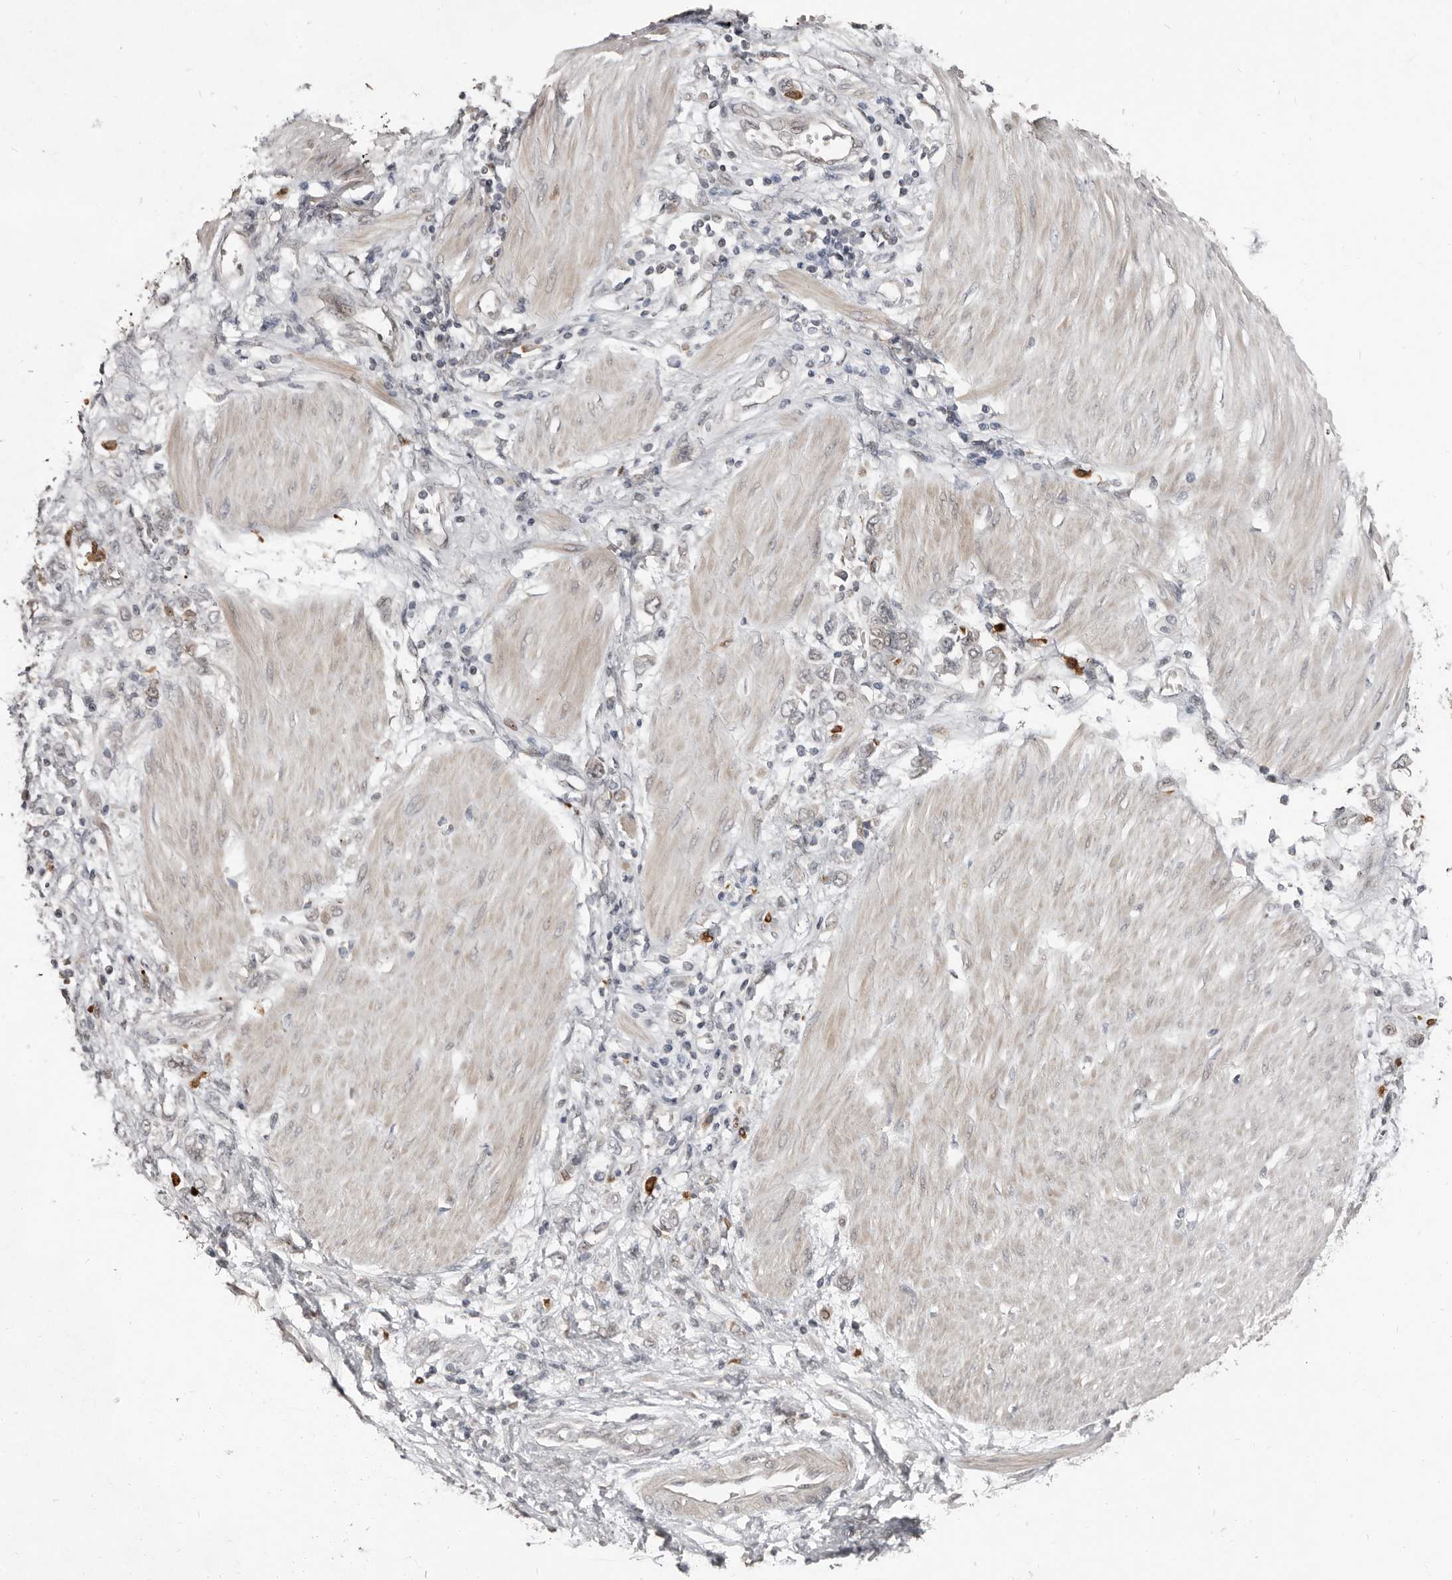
{"staining": {"intensity": "negative", "quantity": "none", "location": "none"}, "tissue": "stomach cancer", "cell_type": "Tumor cells", "image_type": "cancer", "snomed": [{"axis": "morphology", "description": "Adenocarcinoma, NOS"}, {"axis": "topography", "description": "Stomach"}], "caption": "The histopathology image demonstrates no staining of tumor cells in adenocarcinoma (stomach). Nuclei are stained in blue.", "gene": "APOL6", "patient": {"sex": "female", "age": 76}}